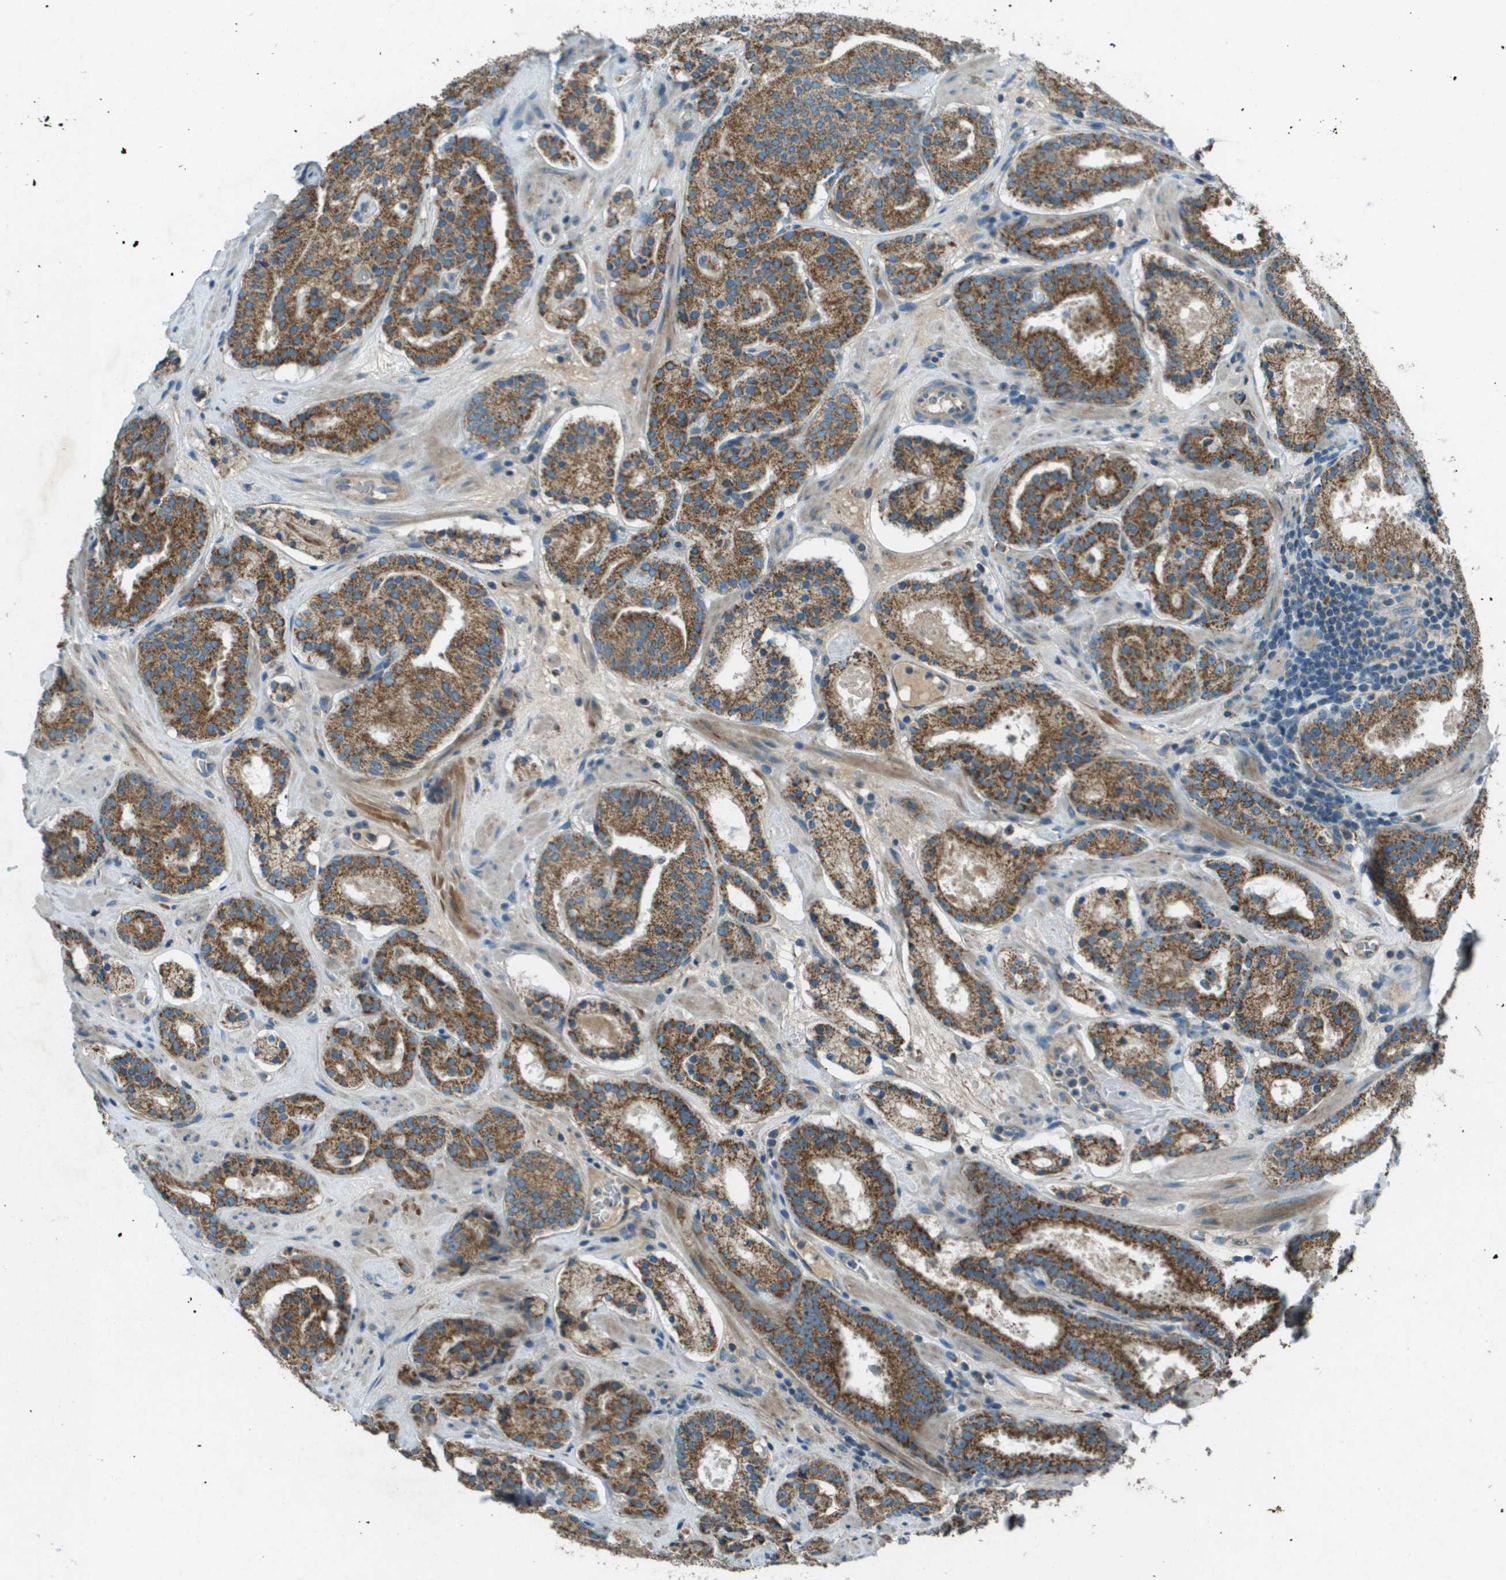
{"staining": {"intensity": "moderate", "quantity": ">75%", "location": "cytoplasmic/membranous"}, "tissue": "prostate cancer", "cell_type": "Tumor cells", "image_type": "cancer", "snomed": [{"axis": "morphology", "description": "Adenocarcinoma, Low grade"}, {"axis": "topography", "description": "Prostate"}], "caption": "The micrograph exhibits staining of prostate cancer (adenocarcinoma (low-grade)), revealing moderate cytoplasmic/membranous protein positivity (brown color) within tumor cells.", "gene": "MIGA1", "patient": {"sex": "male", "age": 69}}